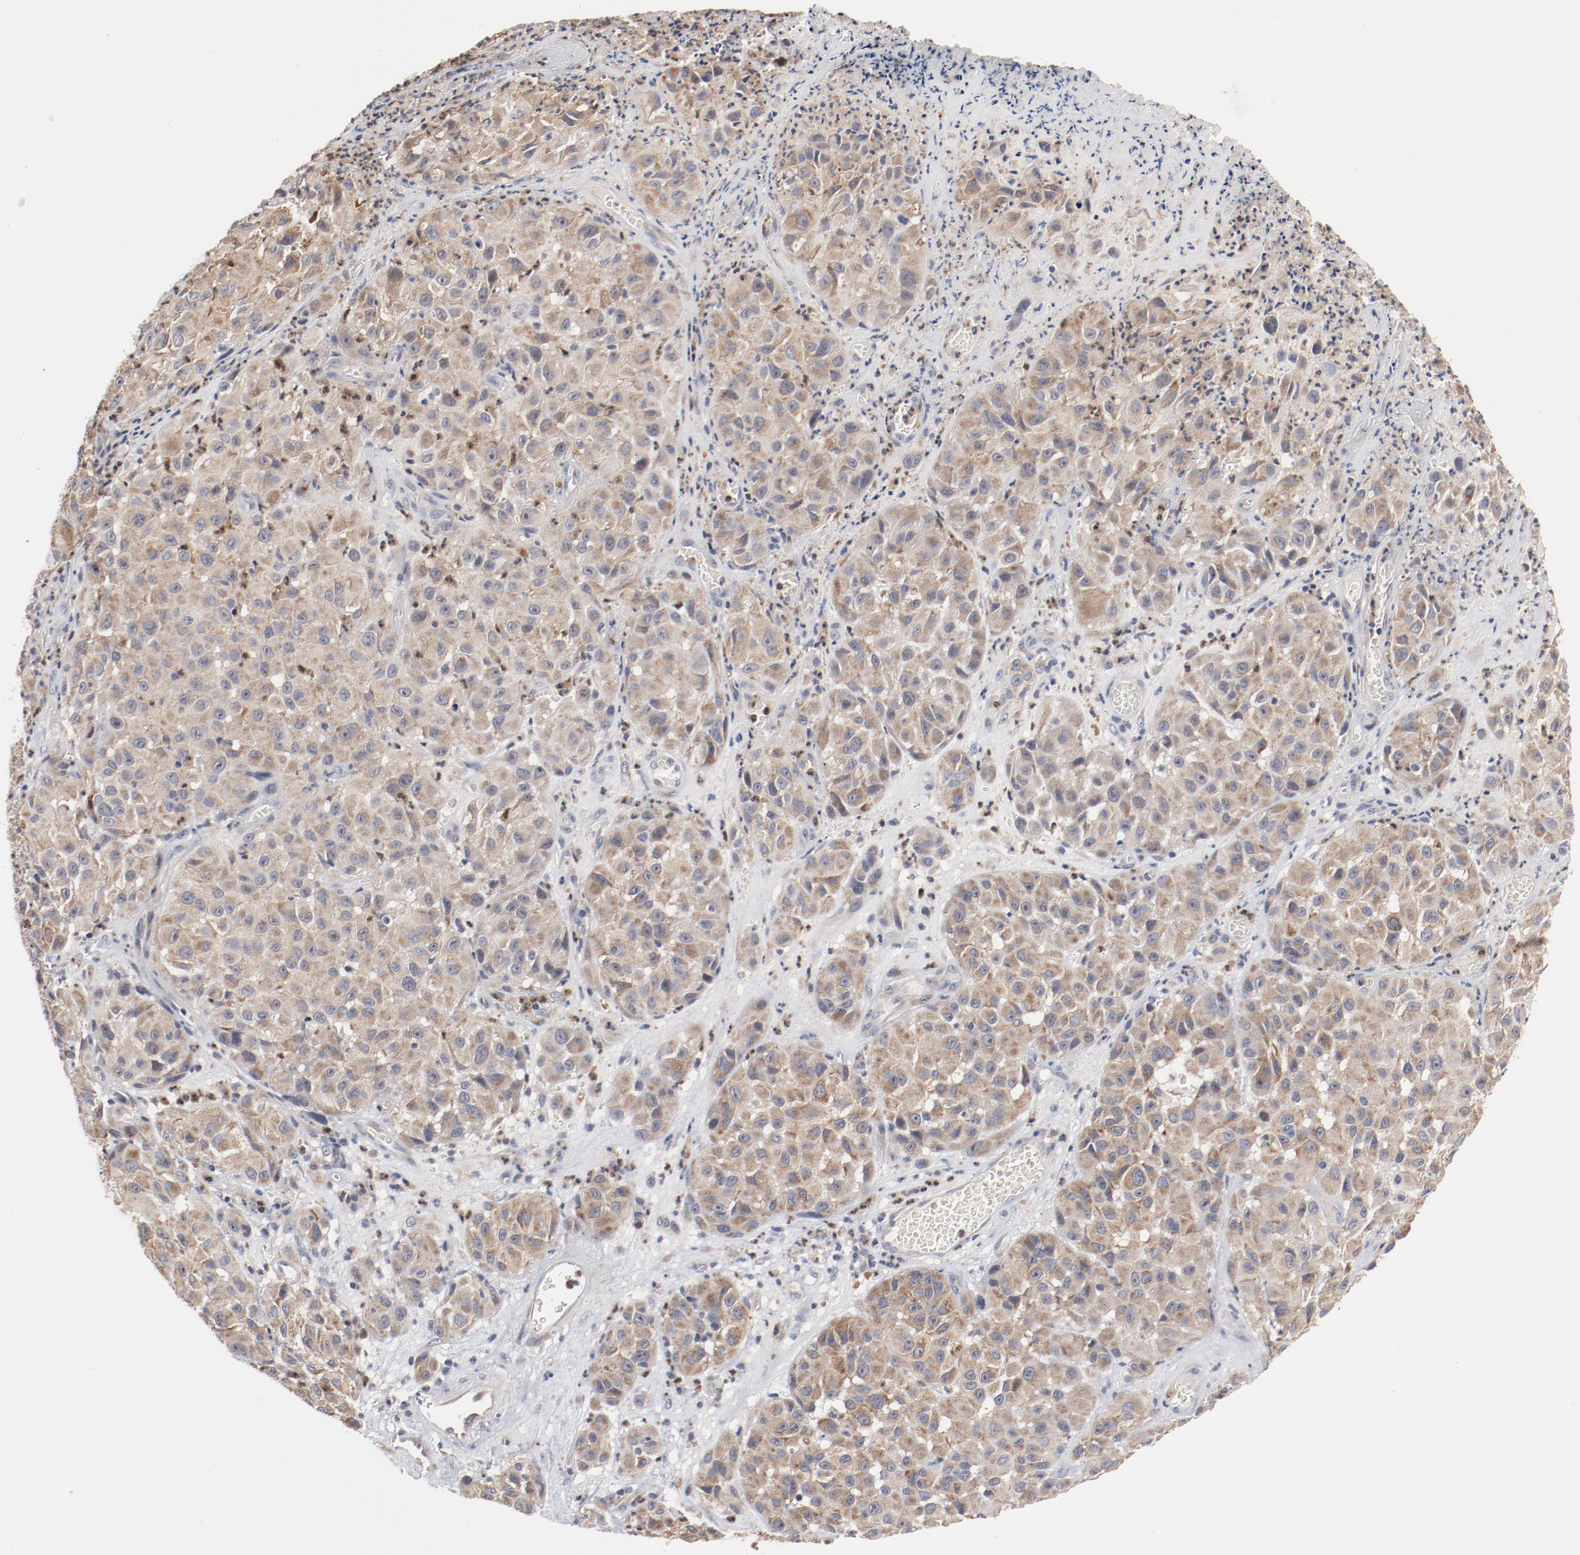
{"staining": {"intensity": "weak", "quantity": ">75%", "location": "cytoplasmic/membranous"}, "tissue": "melanoma", "cell_type": "Tumor cells", "image_type": "cancer", "snomed": [{"axis": "morphology", "description": "Malignant melanoma, NOS"}, {"axis": "topography", "description": "Skin"}], "caption": "Immunohistochemistry (IHC) histopathology image of neoplastic tissue: human melanoma stained using immunohistochemistry demonstrates low levels of weak protein expression localized specifically in the cytoplasmic/membranous of tumor cells, appearing as a cytoplasmic/membranous brown color.", "gene": "RNASE11", "patient": {"sex": "female", "age": 21}}